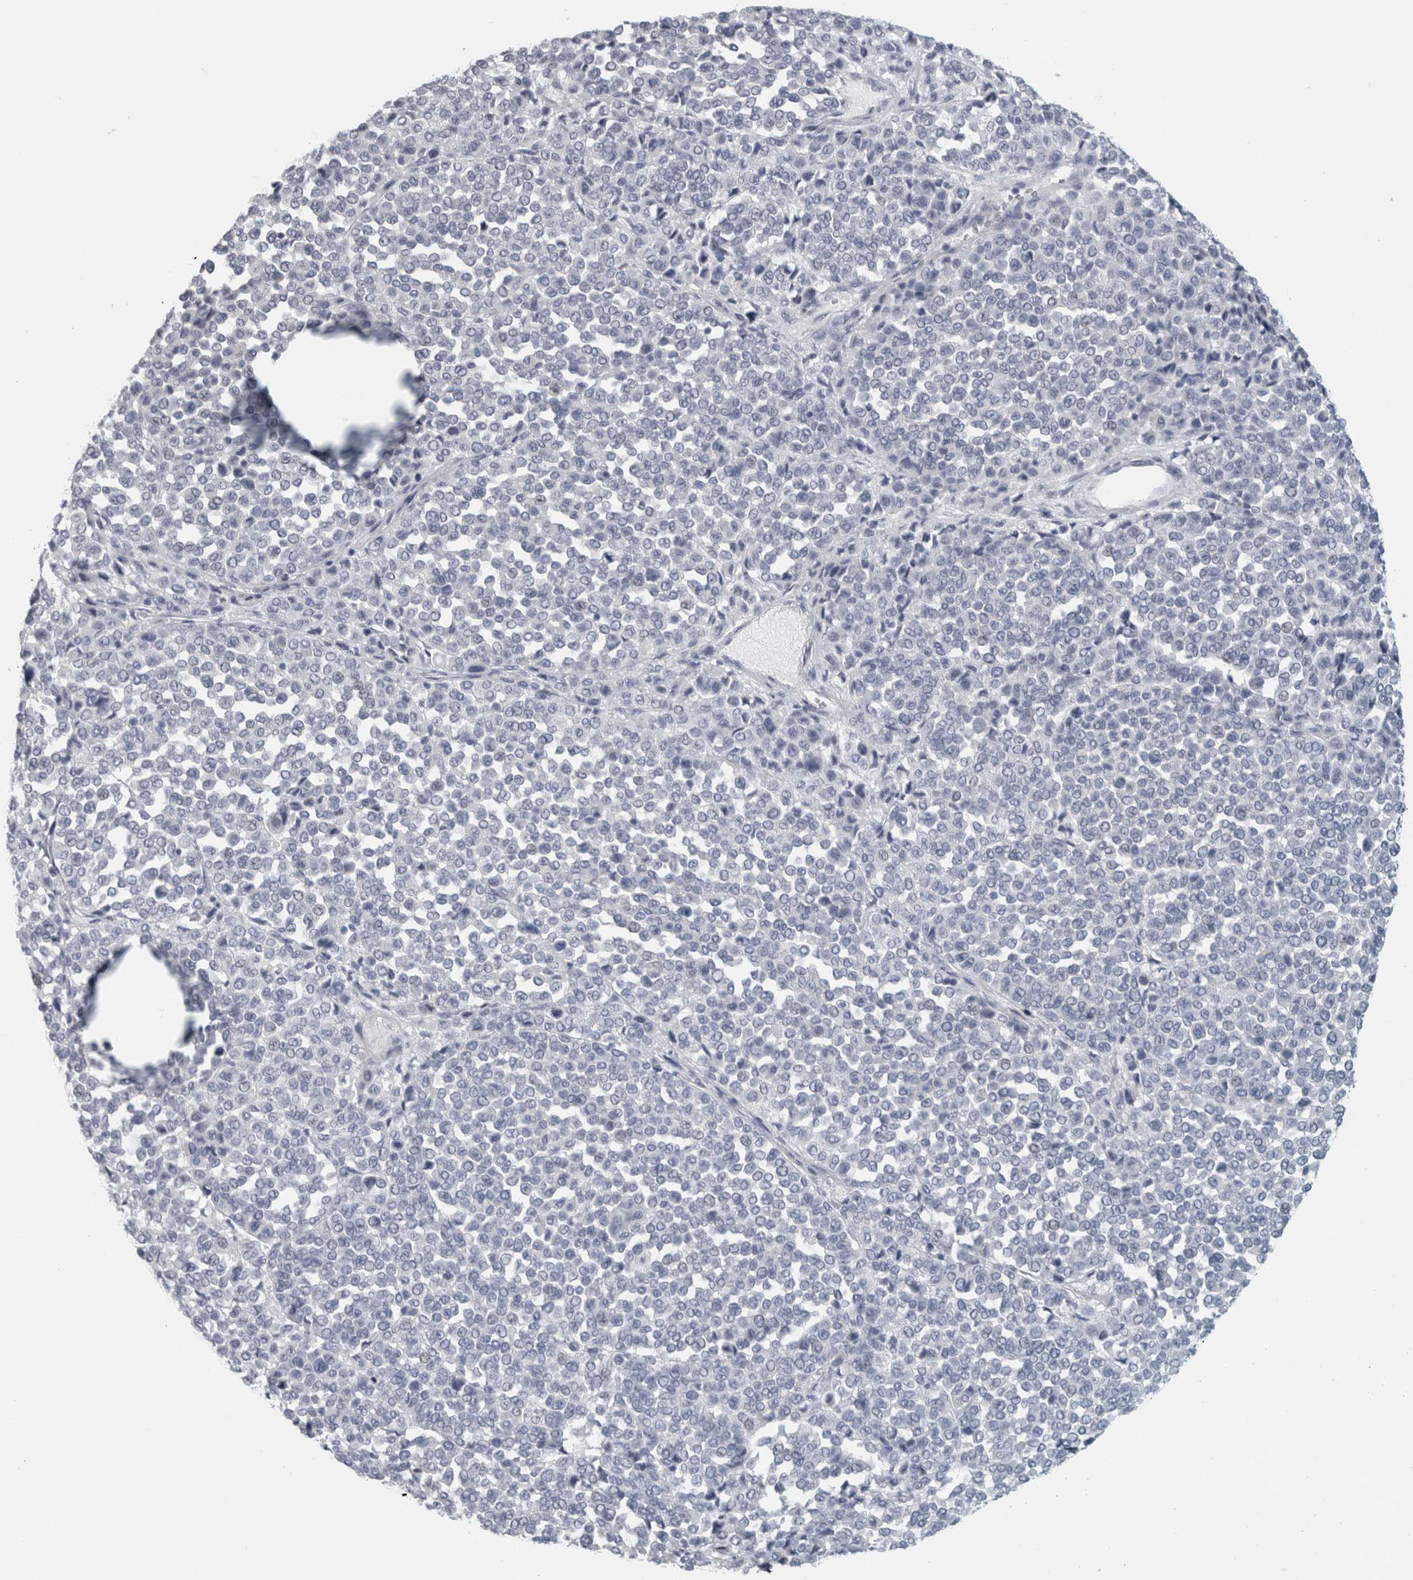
{"staining": {"intensity": "negative", "quantity": "none", "location": "none"}, "tissue": "melanoma", "cell_type": "Tumor cells", "image_type": "cancer", "snomed": [{"axis": "morphology", "description": "Malignant melanoma, Metastatic site"}, {"axis": "topography", "description": "Pancreas"}], "caption": "Immunohistochemical staining of human malignant melanoma (metastatic site) exhibits no significant expression in tumor cells.", "gene": "CPE", "patient": {"sex": "female", "age": 30}}